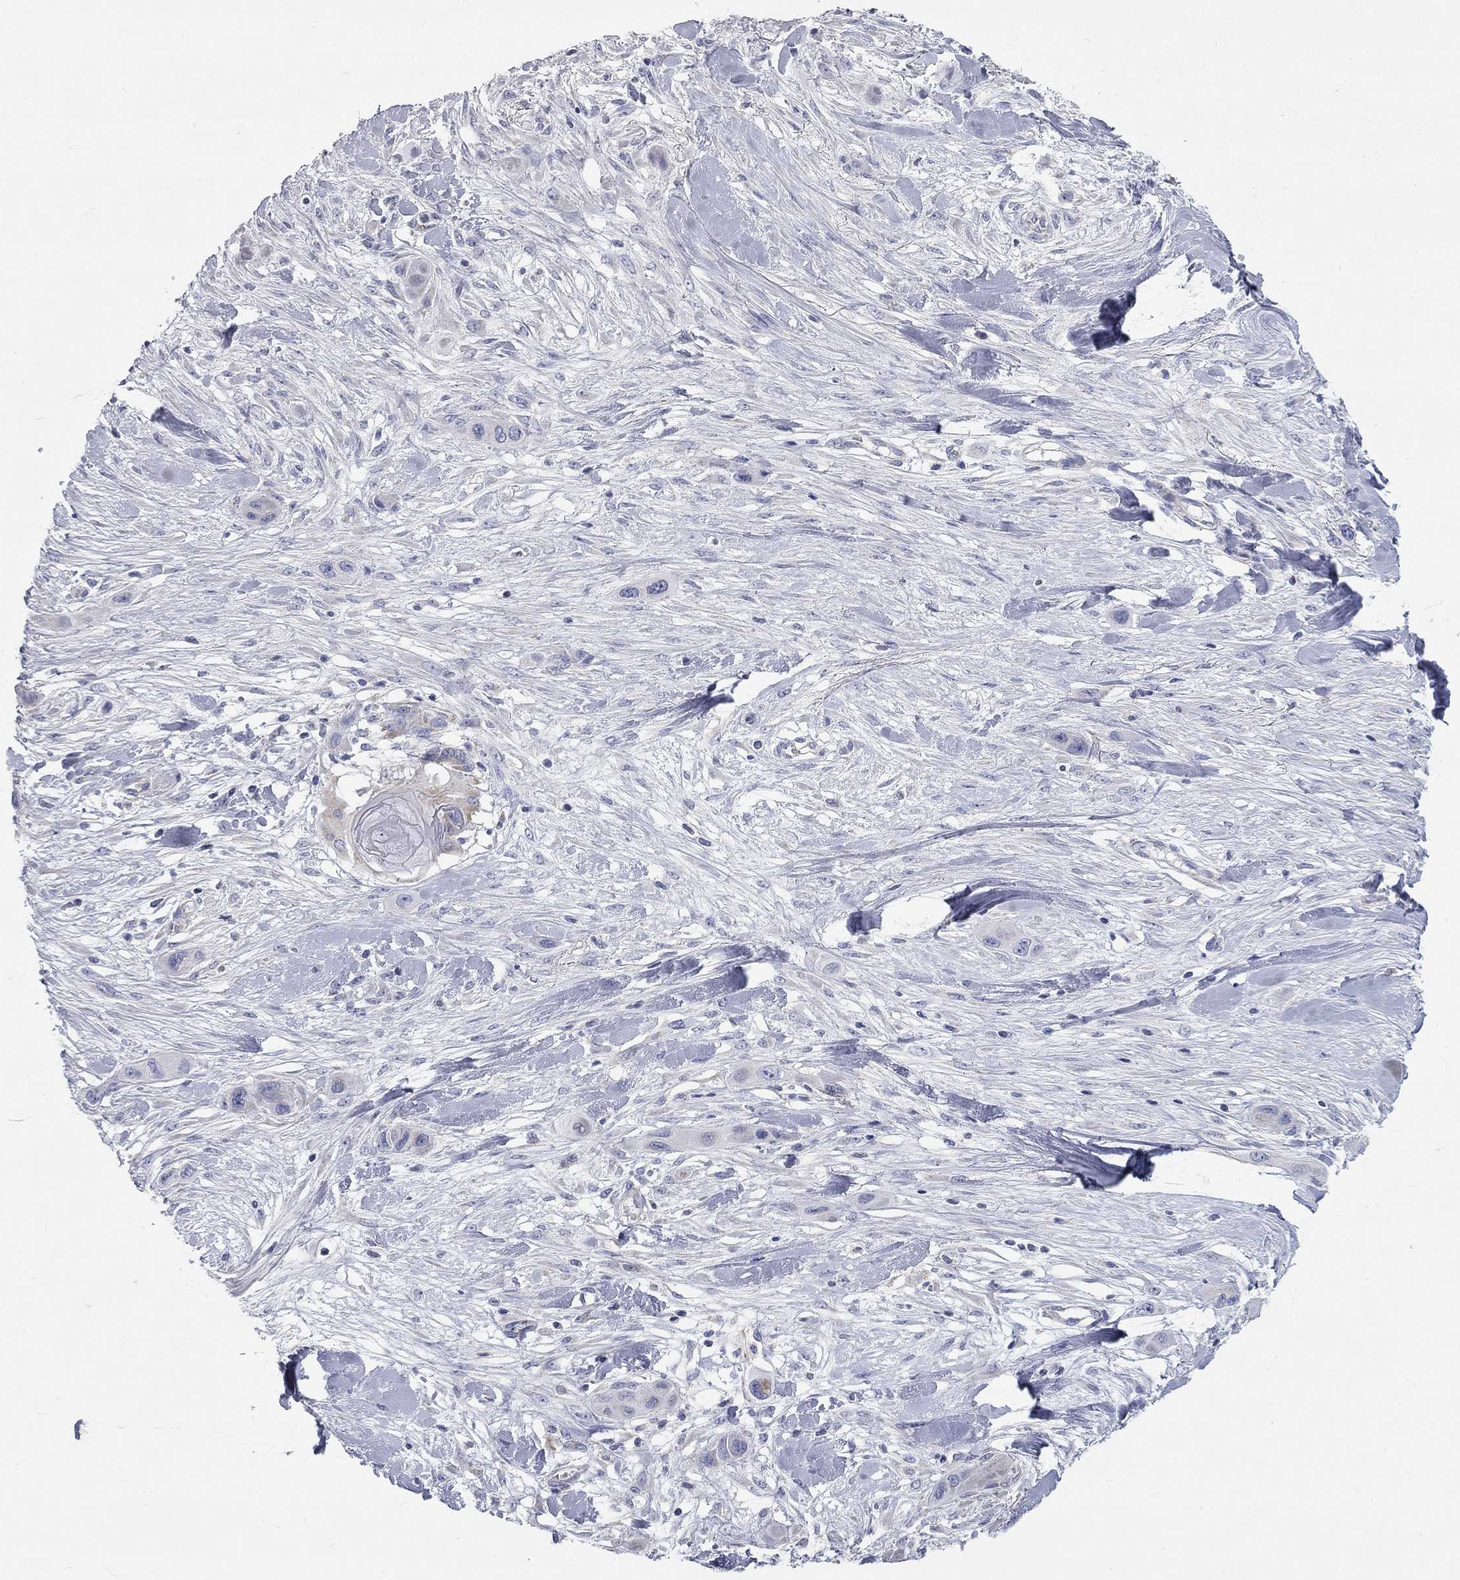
{"staining": {"intensity": "negative", "quantity": "none", "location": "none"}, "tissue": "skin cancer", "cell_type": "Tumor cells", "image_type": "cancer", "snomed": [{"axis": "morphology", "description": "Squamous cell carcinoma, NOS"}, {"axis": "topography", "description": "Skin"}], "caption": "Photomicrograph shows no significant protein positivity in tumor cells of skin squamous cell carcinoma.", "gene": "CFAP161", "patient": {"sex": "male", "age": 79}}